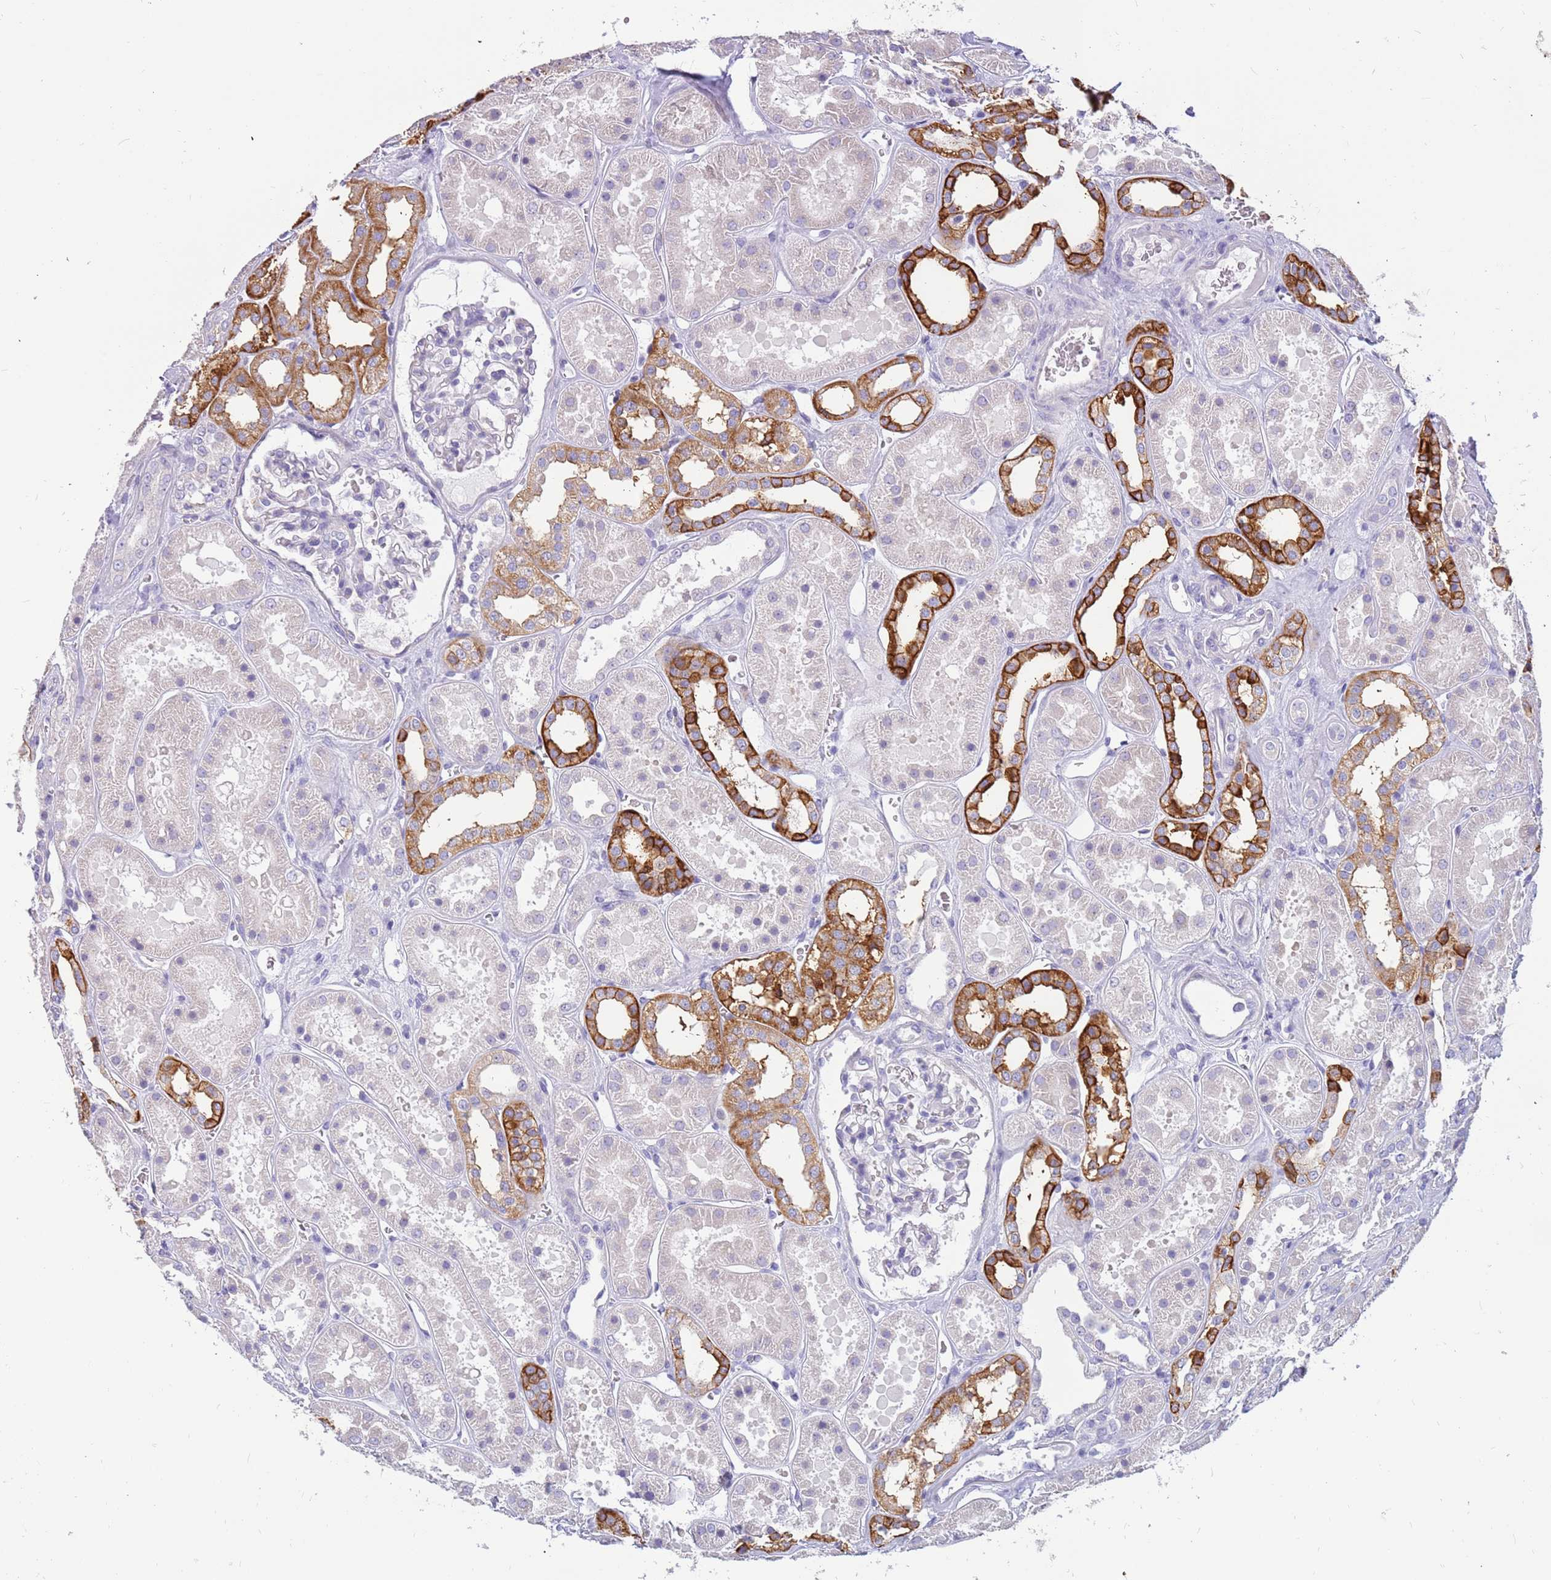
{"staining": {"intensity": "negative", "quantity": "none", "location": "none"}, "tissue": "kidney", "cell_type": "Cells in glomeruli", "image_type": "normal", "snomed": [{"axis": "morphology", "description": "Normal tissue, NOS"}, {"axis": "topography", "description": "Kidney"}], "caption": "This is a histopathology image of immunohistochemistry (IHC) staining of benign kidney, which shows no staining in cells in glomeruli.", "gene": "RHCG", "patient": {"sex": "female", "age": 41}}